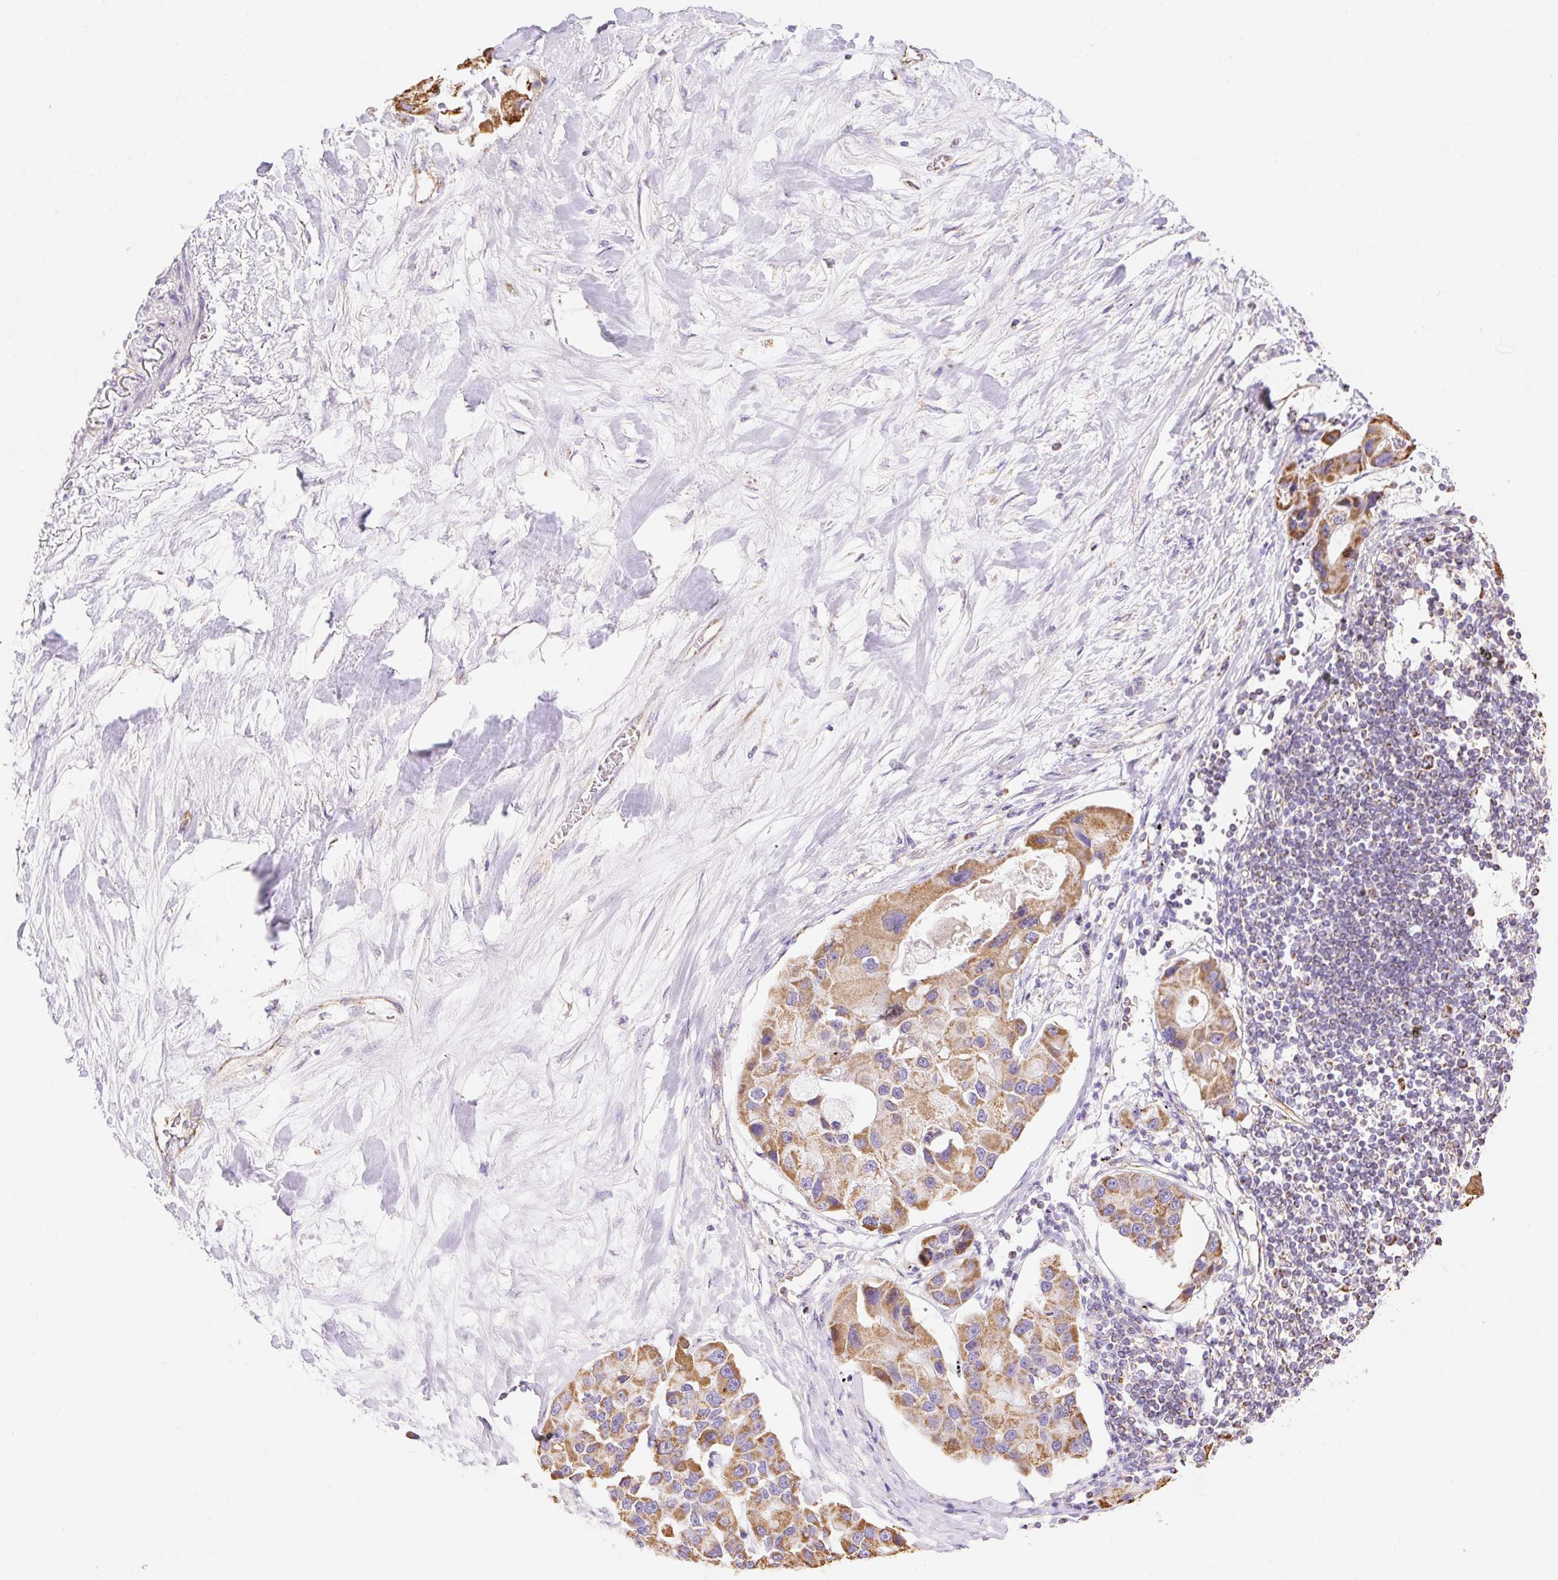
{"staining": {"intensity": "moderate", "quantity": ">75%", "location": "cytoplasmic/membranous"}, "tissue": "lung cancer", "cell_type": "Tumor cells", "image_type": "cancer", "snomed": [{"axis": "morphology", "description": "Adenocarcinoma, NOS"}, {"axis": "topography", "description": "Lung"}], "caption": "Lung cancer stained with a protein marker shows moderate staining in tumor cells.", "gene": "ESAM", "patient": {"sex": "female", "age": 54}}